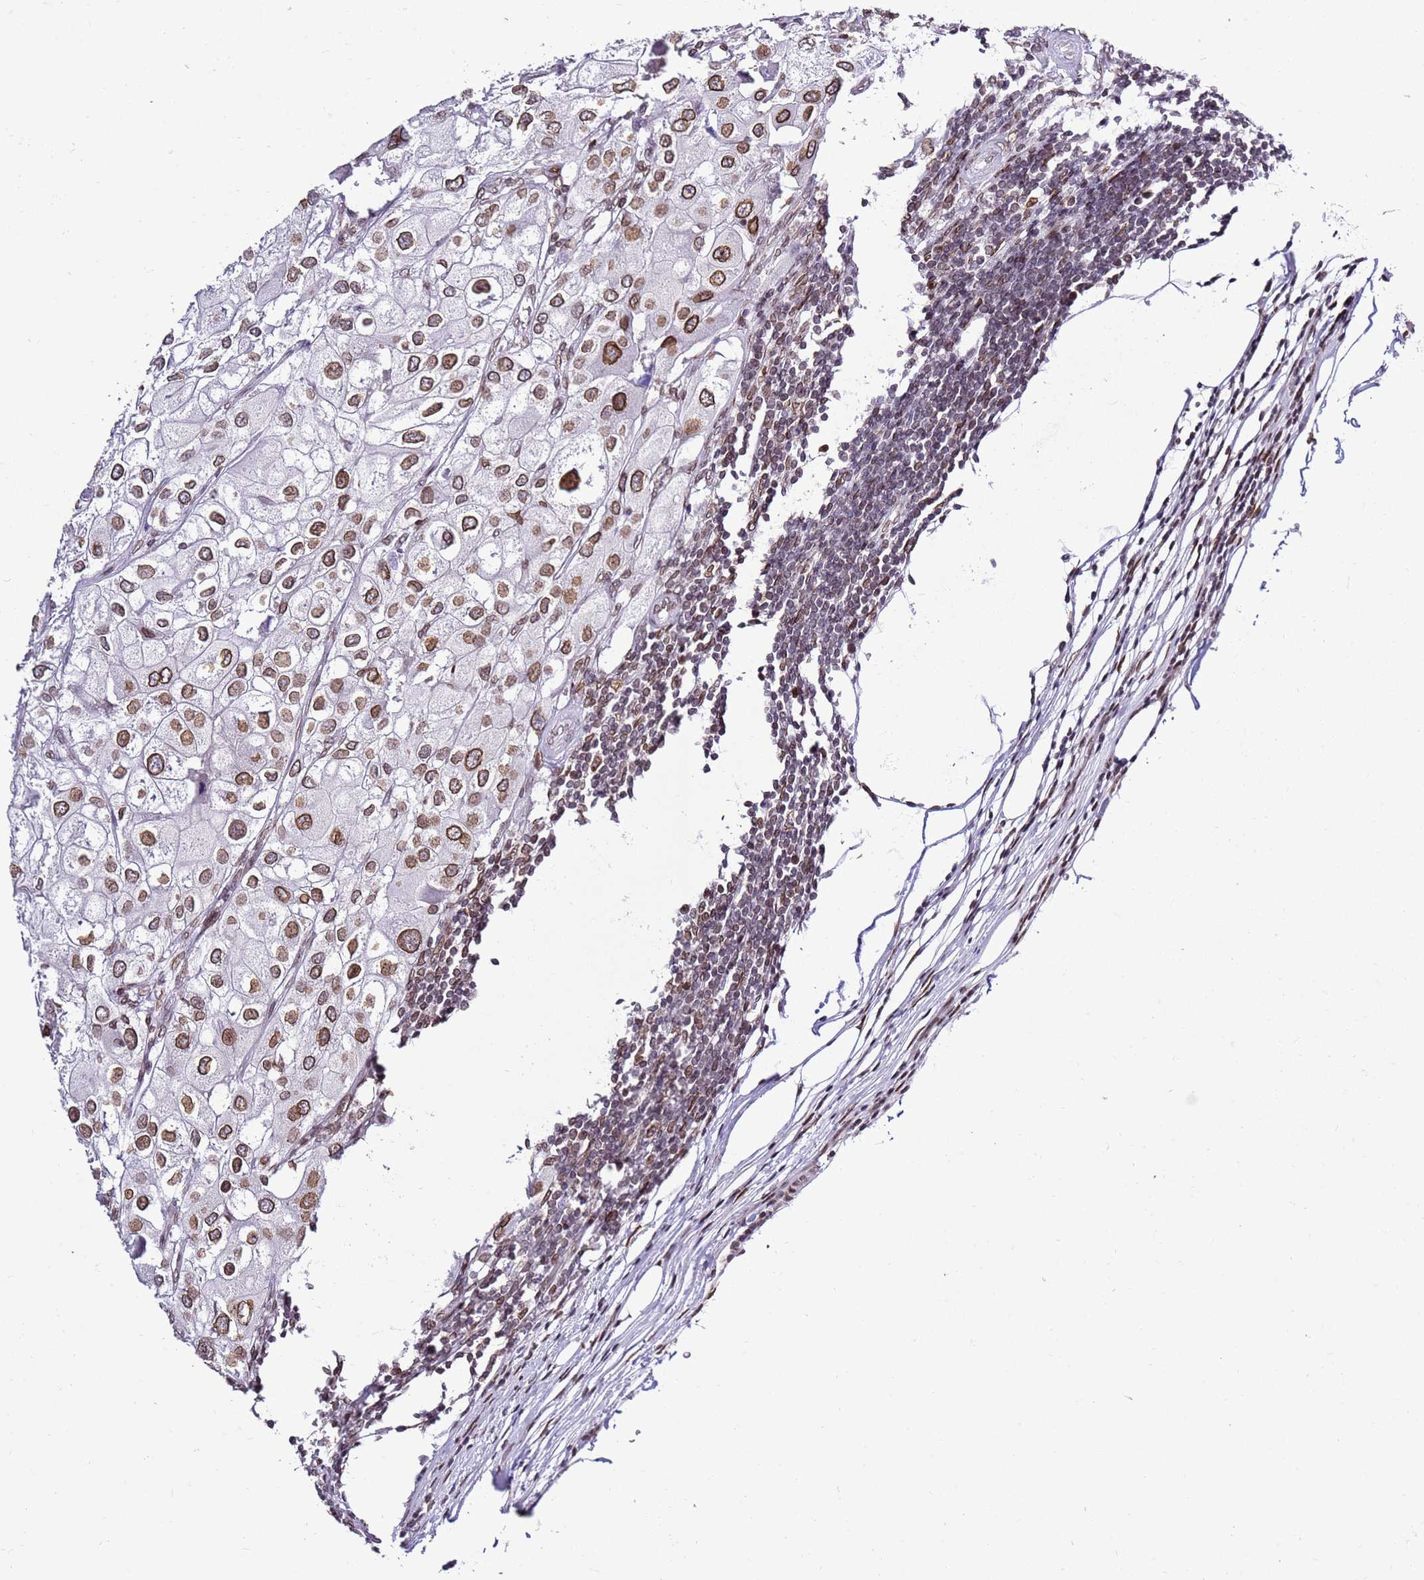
{"staining": {"intensity": "moderate", "quantity": ">75%", "location": "cytoplasmic/membranous,nuclear"}, "tissue": "urothelial cancer", "cell_type": "Tumor cells", "image_type": "cancer", "snomed": [{"axis": "morphology", "description": "Urothelial carcinoma, High grade"}, {"axis": "topography", "description": "Urinary bladder"}], "caption": "A high-resolution image shows IHC staining of high-grade urothelial carcinoma, which shows moderate cytoplasmic/membranous and nuclear positivity in approximately >75% of tumor cells. (Stains: DAB (3,3'-diaminobenzidine) in brown, nuclei in blue, Microscopy: brightfield microscopy at high magnification).", "gene": "POU6F1", "patient": {"sex": "male", "age": 64}}